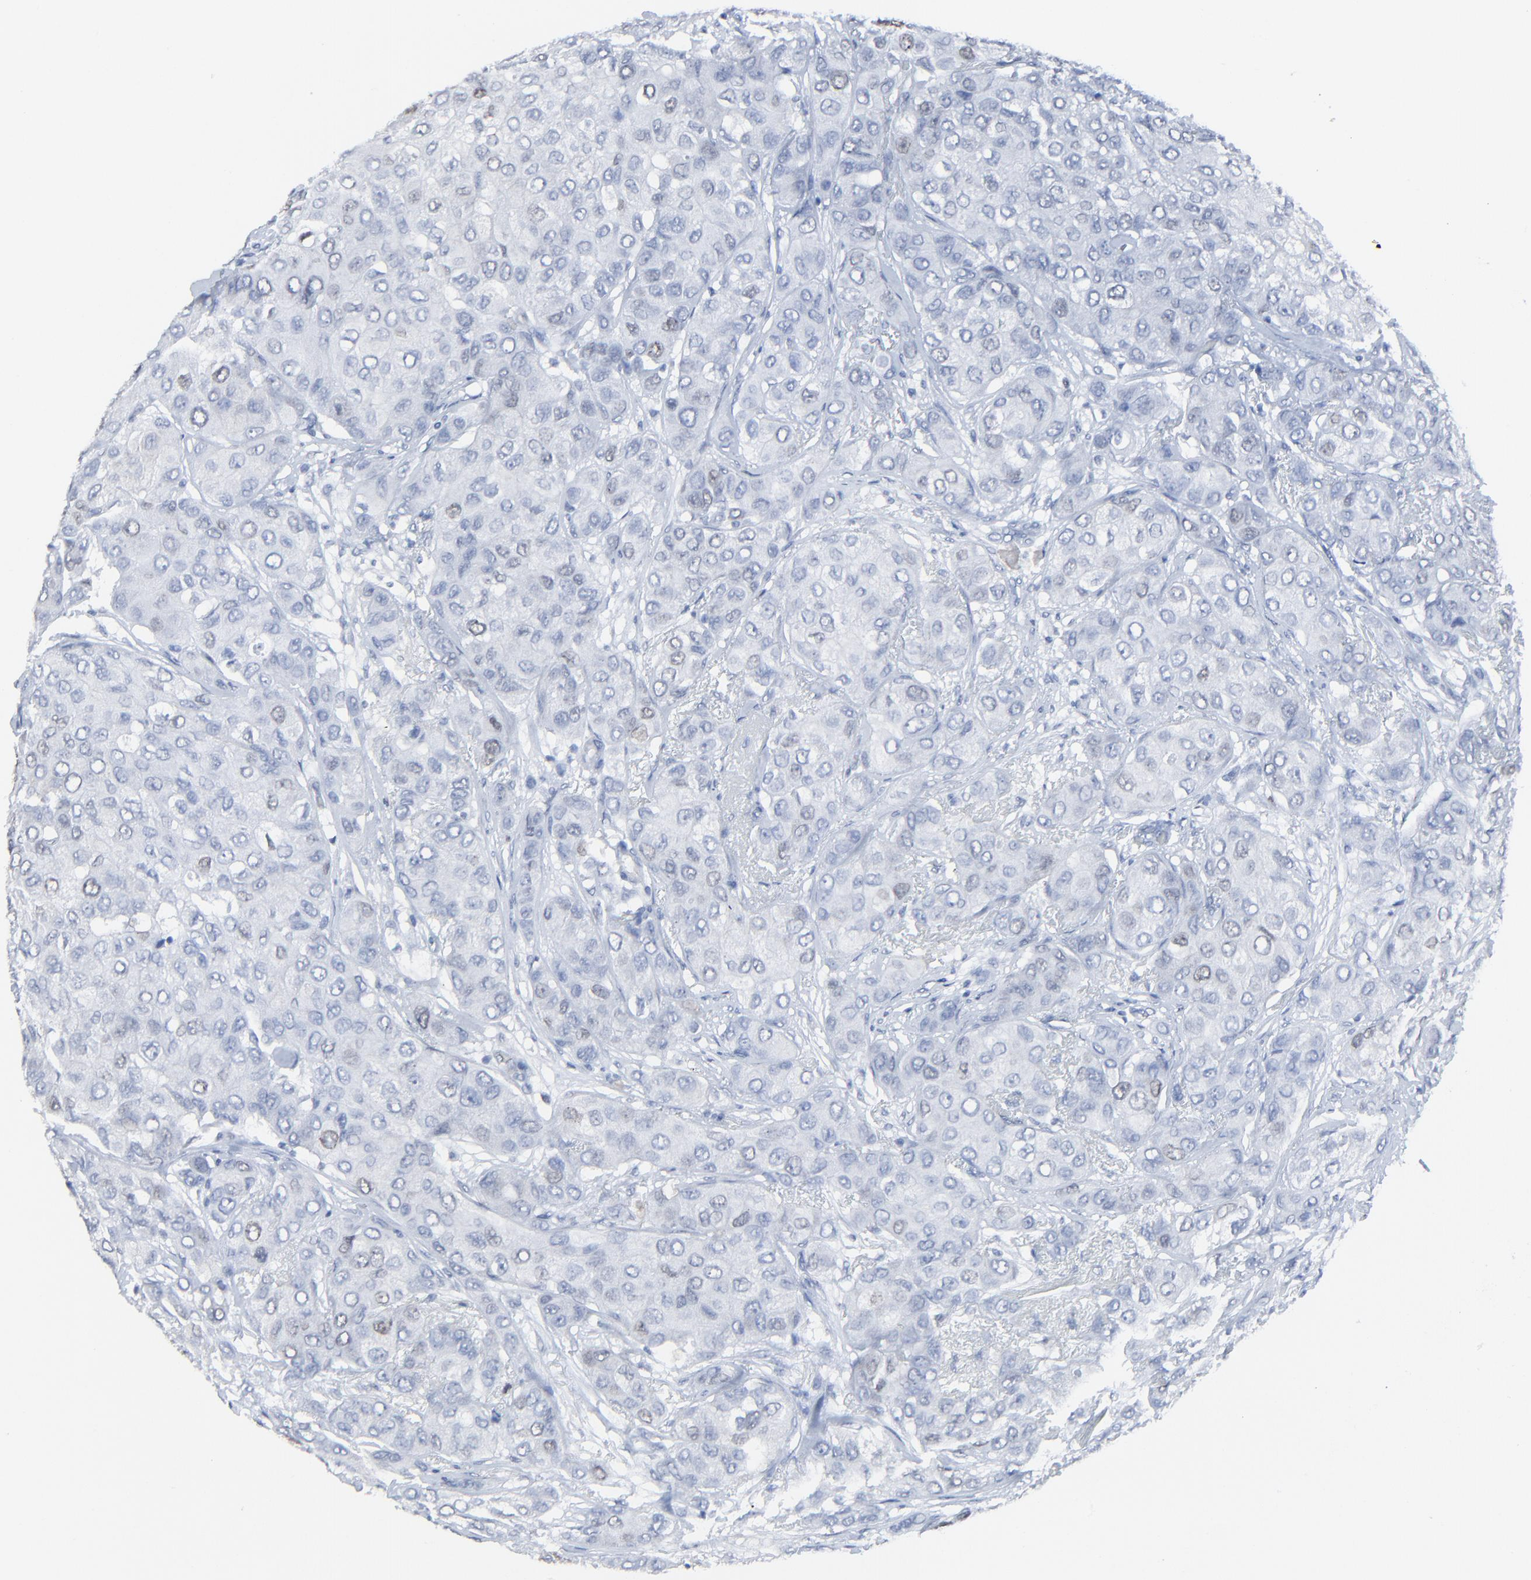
{"staining": {"intensity": "weak", "quantity": "<25%", "location": "nuclear"}, "tissue": "breast cancer", "cell_type": "Tumor cells", "image_type": "cancer", "snomed": [{"axis": "morphology", "description": "Duct carcinoma"}, {"axis": "topography", "description": "Breast"}], "caption": "The immunohistochemistry (IHC) micrograph has no significant expression in tumor cells of intraductal carcinoma (breast) tissue.", "gene": "BIRC3", "patient": {"sex": "female", "age": 68}}